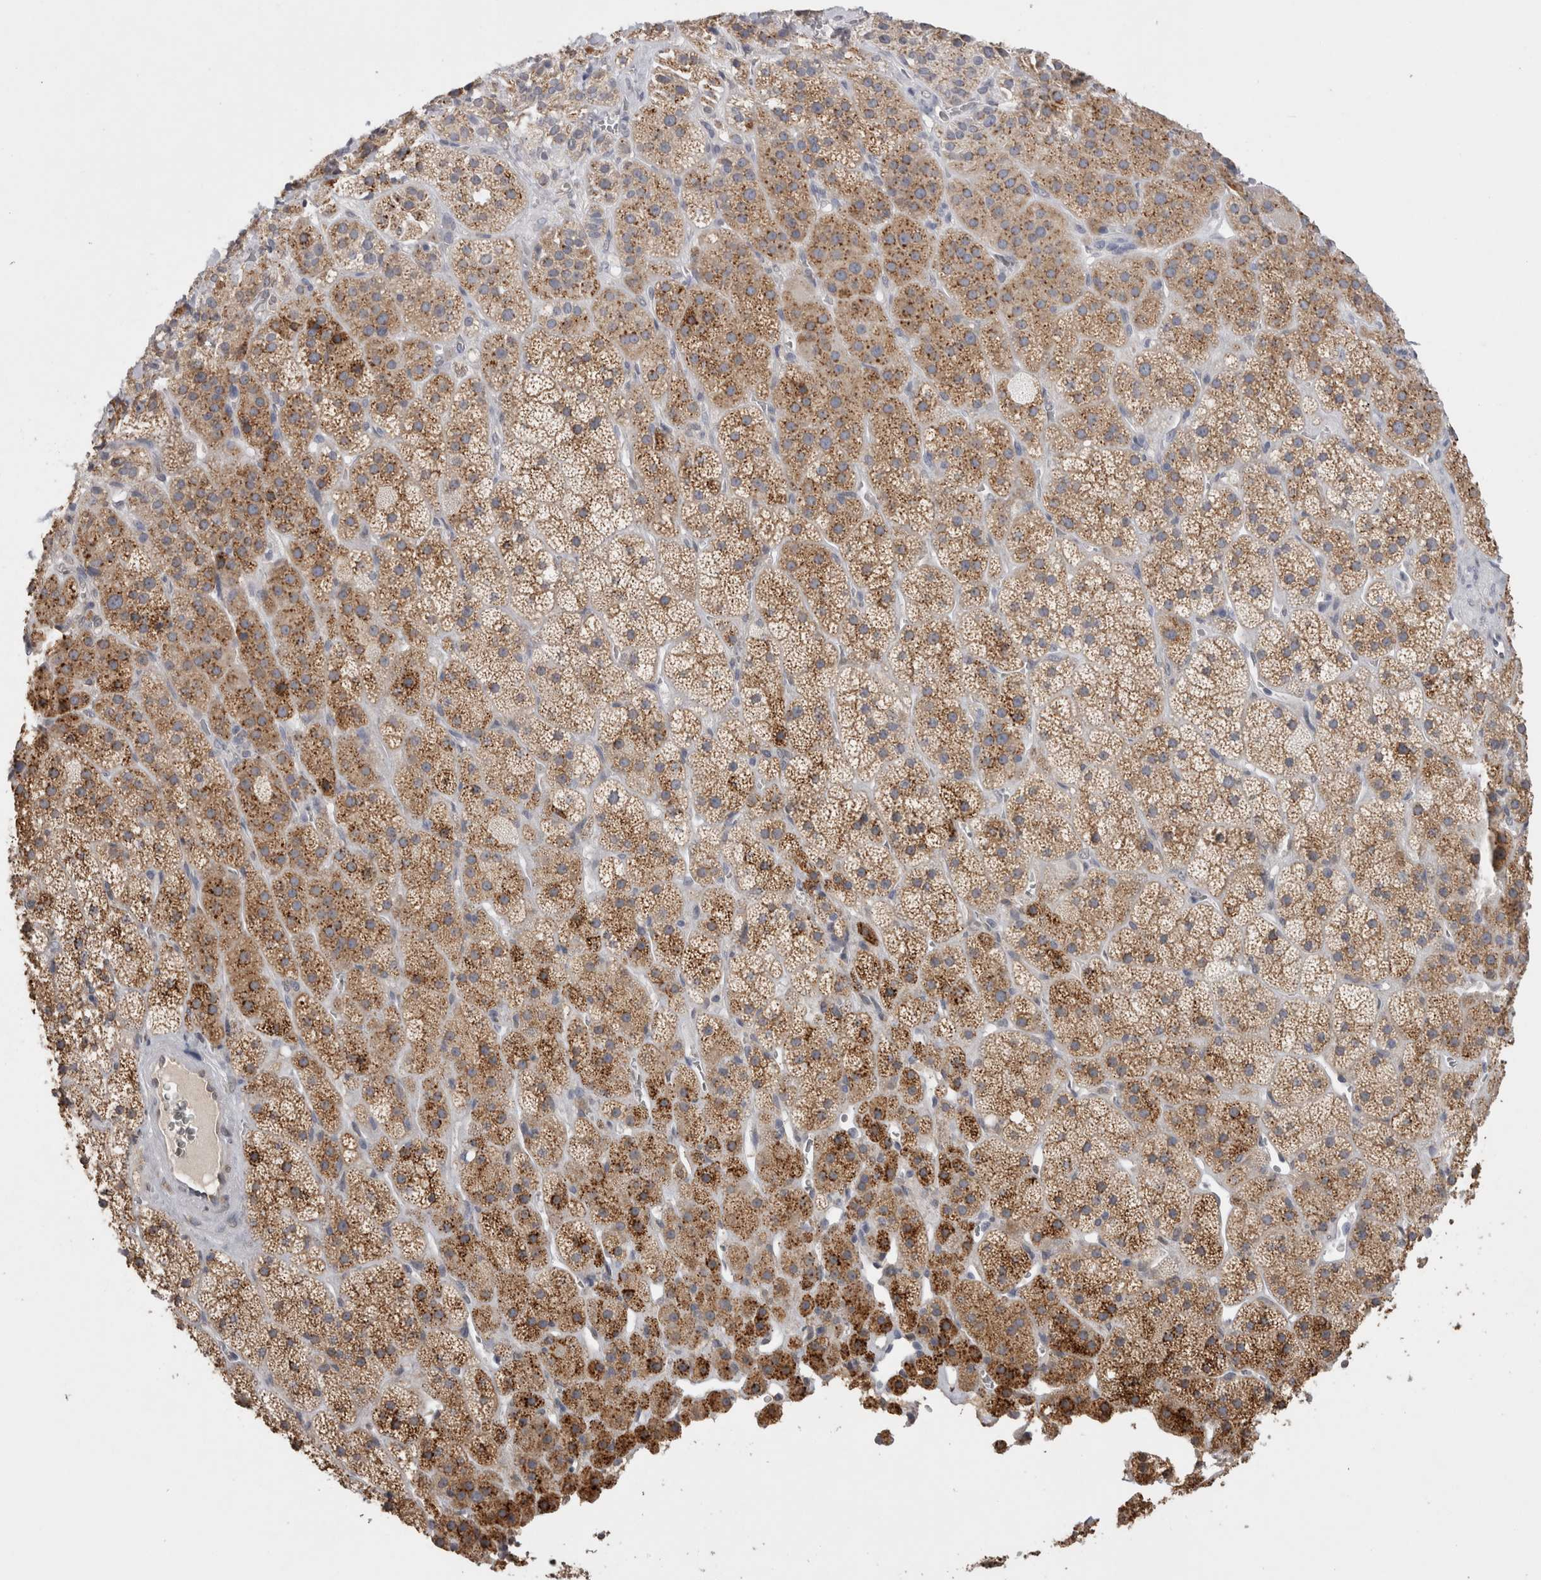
{"staining": {"intensity": "moderate", "quantity": ">75%", "location": "cytoplasmic/membranous"}, "tissue": "adrenal gland", "cell_type": "Glandular cells", "image_type": "normal", "snomed": [{"axis": "morphology", "description": "Normal tissue, NOS"}, {"axis": "topography", "description": "Adrenal gland"}], "caption": "Protein expression analysis of normal human adrenal gland reveals moderate cytoplasmic/membranous positivity in approximately >75% of glandular cells. (DAB IHC, brown staining for protein, blue staining for nuclei).", "gene": "NOMO1", "patient": {"sex": "male", "age": 57}}